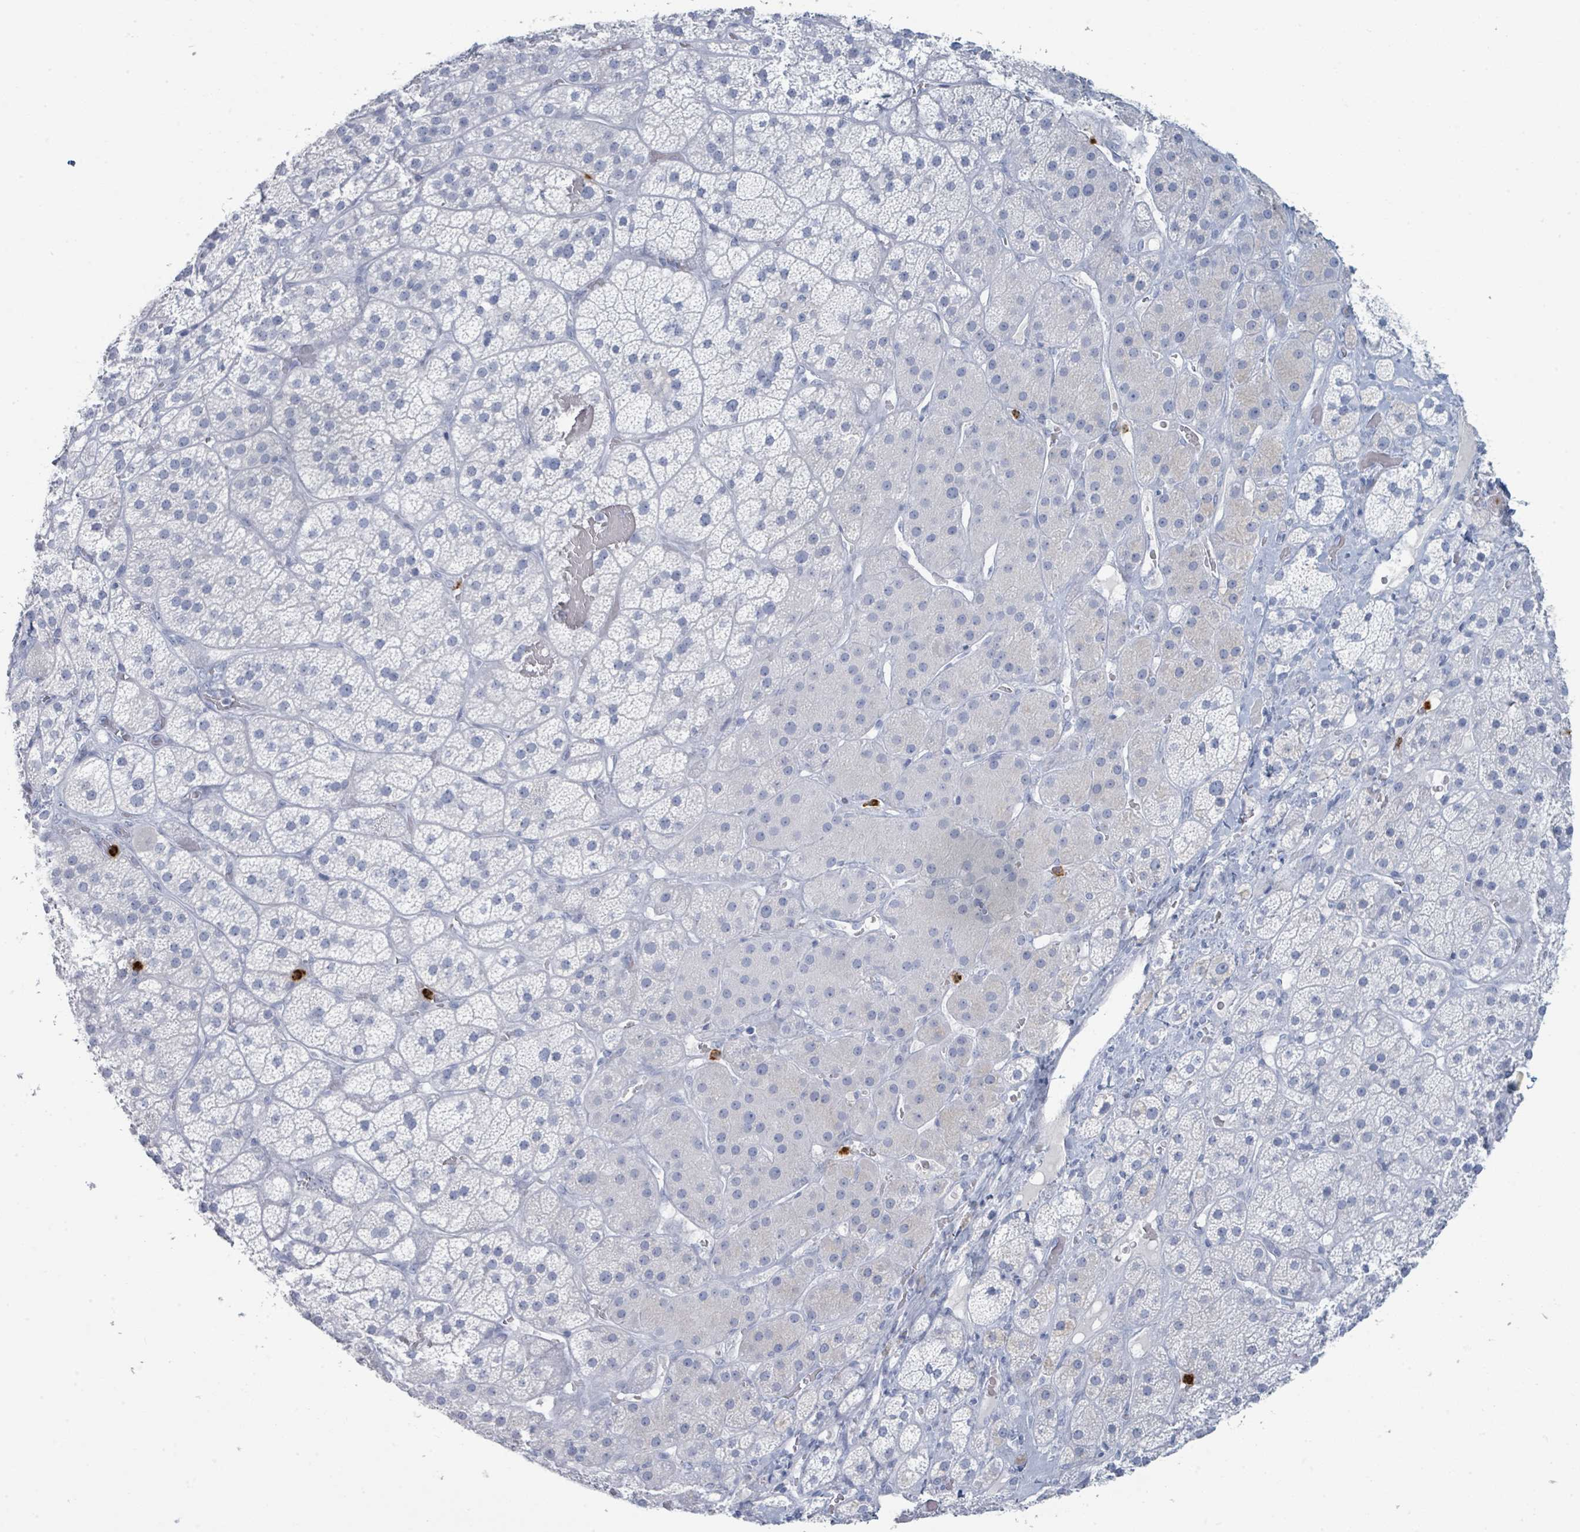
{"staining": {"intensity": "negative", "quantity": "none", "location": "none"}, "tissue": "adrenal gland", "cell_type": "Glandular cells", "image_type": "normal", "snomed": [{"axis": "morphology", "description": "Normal tissue, NOS"}, {"axis": "topography", "description": "Adrenal gland"}], "caption": "Immunohistochemical staining of normal adrenal gland demonstrates no significant positivity in glandular cells.", "gene": "DEFA4", "patient": {"sex": "male", "age": 57}}